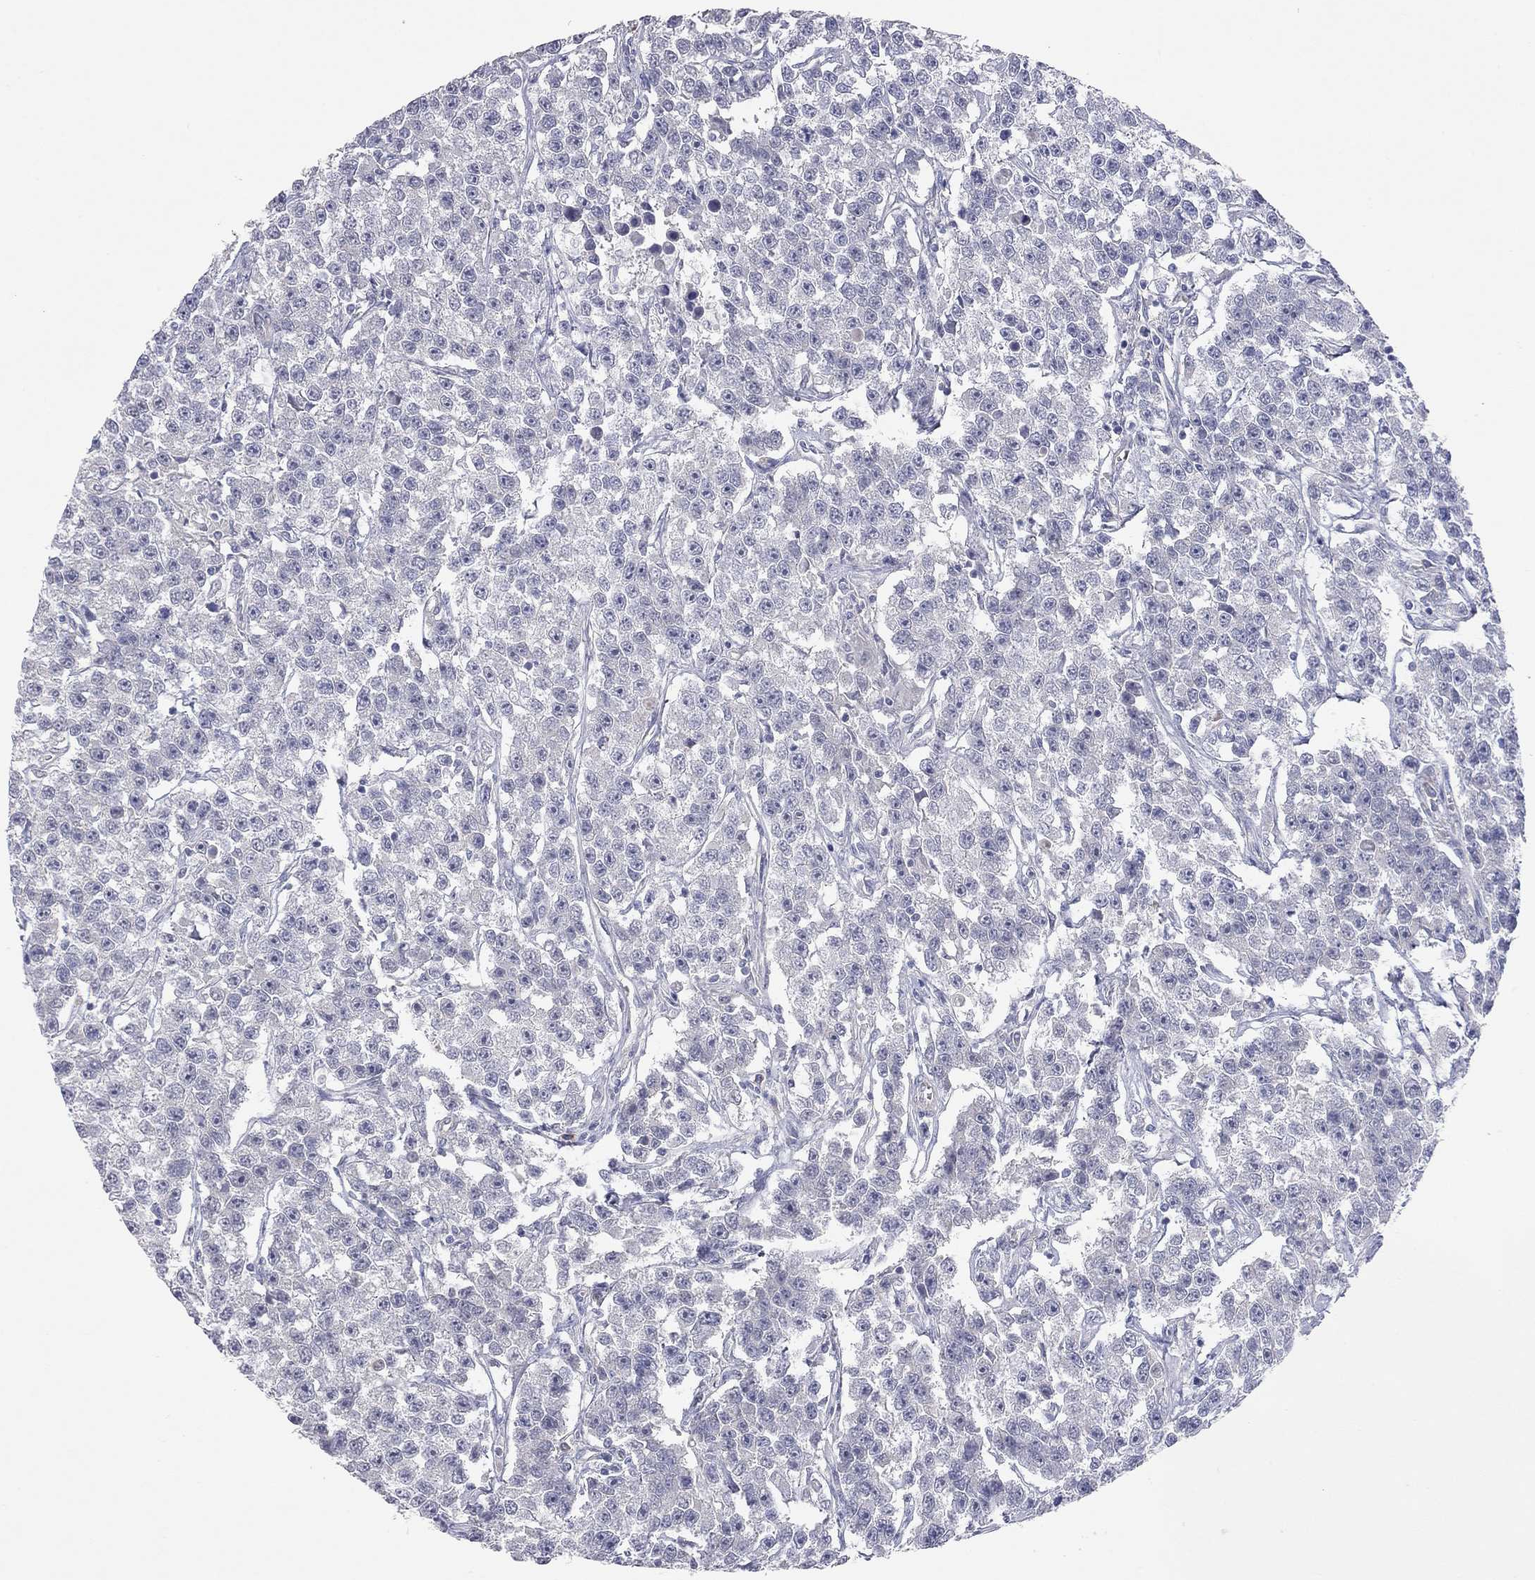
{"staining": {"intensity": "negative", "quantity": "none", "location": "none"}, "tissue": "testis cancer", "cell_type": "Tumor cells", "image_type": "cancer", "snomed": [{"axis": "morphology", "description": "Seminoma, NOS"}, {"axis": "topography", "description": "Testis"}], "caption": "IHC of seminoma (testis) reveals no positivity in tumor cells. (DAB IHC, high magnification).", "gene": "KCNB1", "patient": {"sex": "male", "age": 59}}